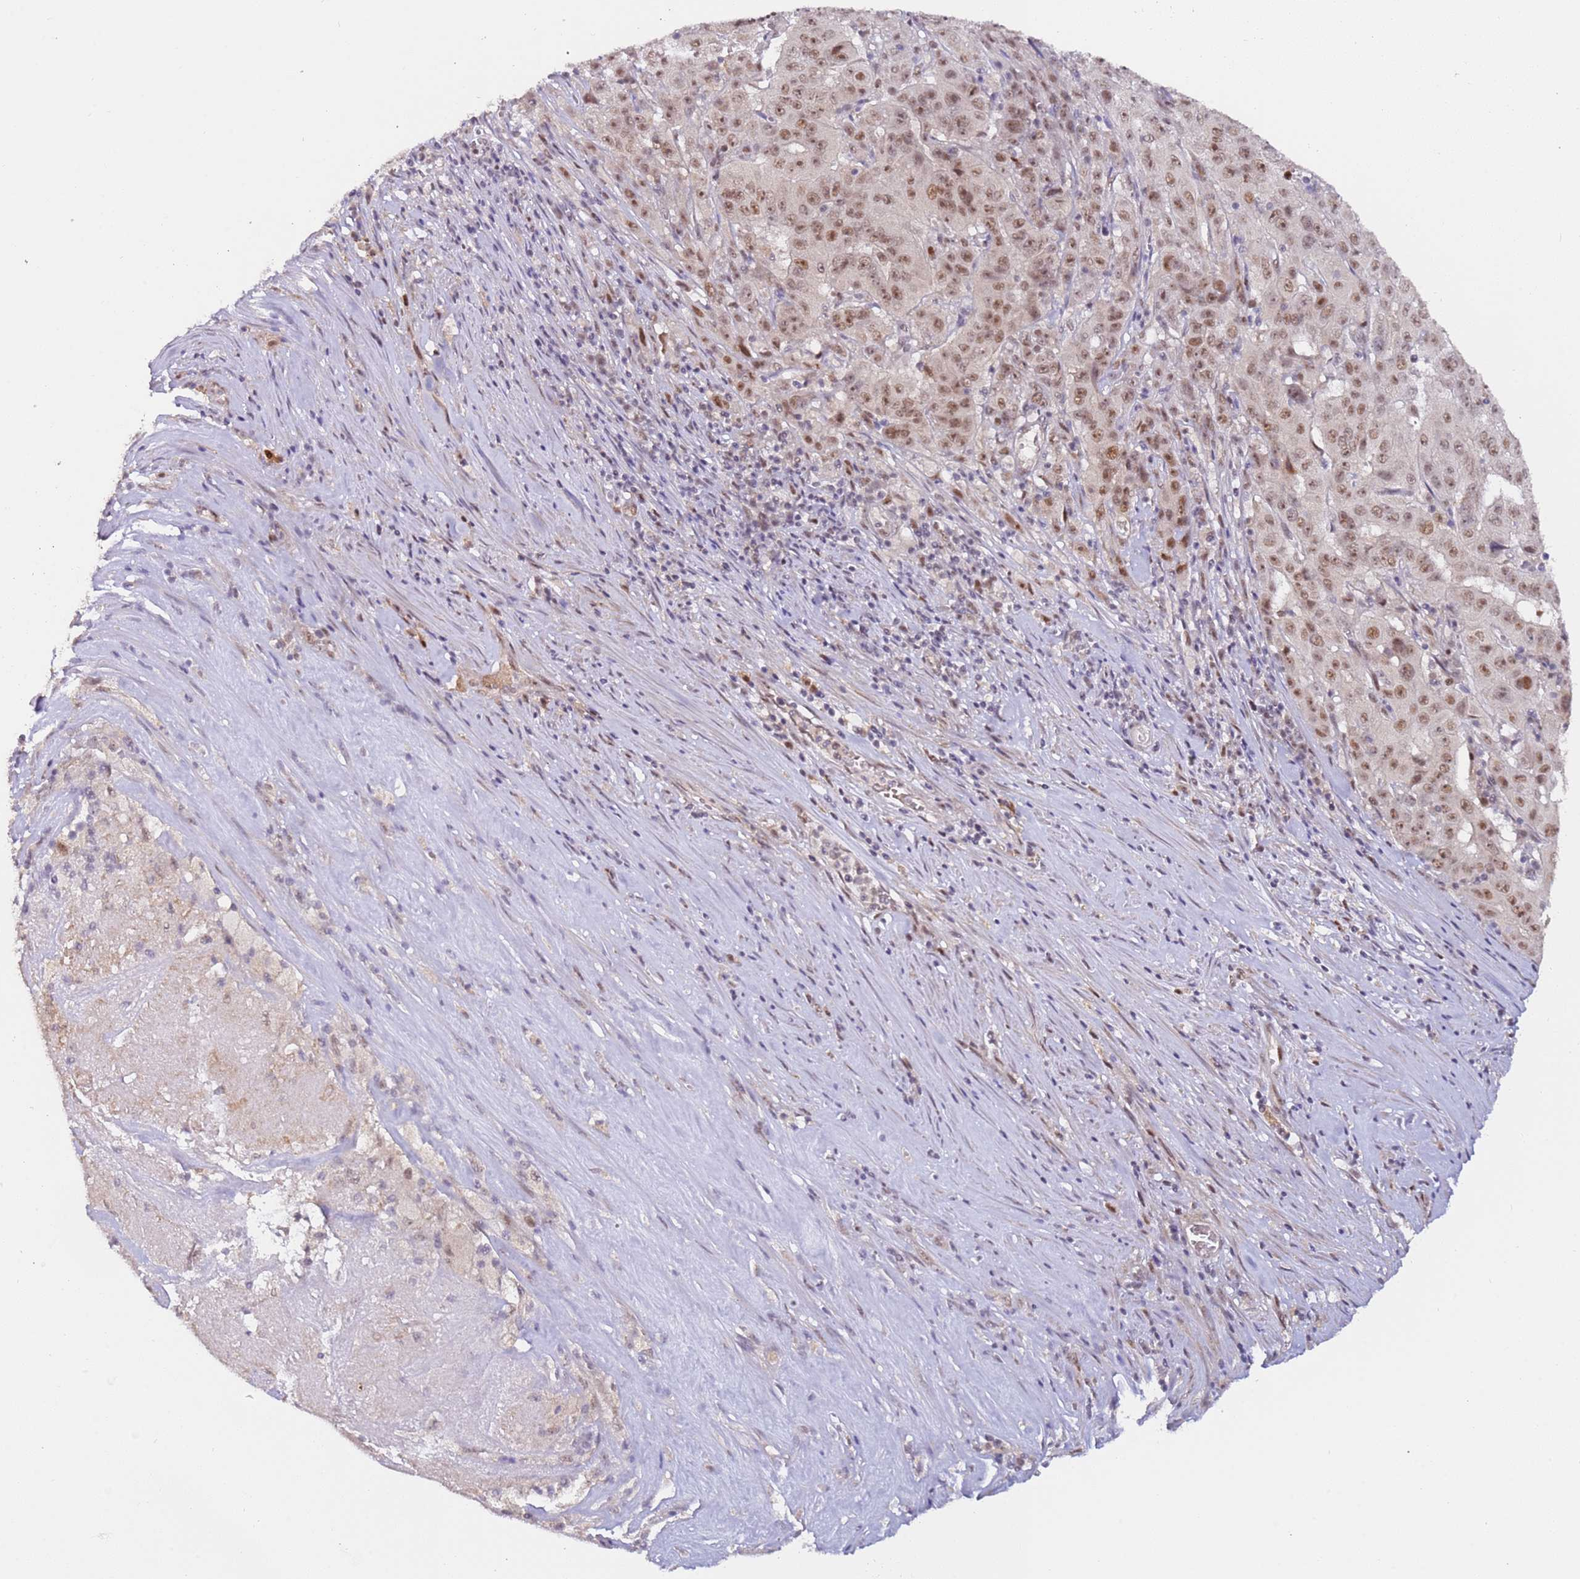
{"staining": {"intensity": "moderate", "quantity": ">75%", "location": "nuclear"}, "tissue": "pancreatic cancer", "cell_type": "Tumor cells", "image_type": "cancer", "snomed": [{"axis": "morphology", "description": "Adenocarcinoma, NOS"}, {"axis": "topography", "description": "Pancreas"}], "caption": "Immunohistochemical staining of pancreatic cancer exhibits medium levels of moderate nuclear protein staining in approximately >75% of tumor cells. (IHC, brightfield microscopy, high magnification).", "gene": "LGALSL", "patient": {"sex": "male", "age": 63}}